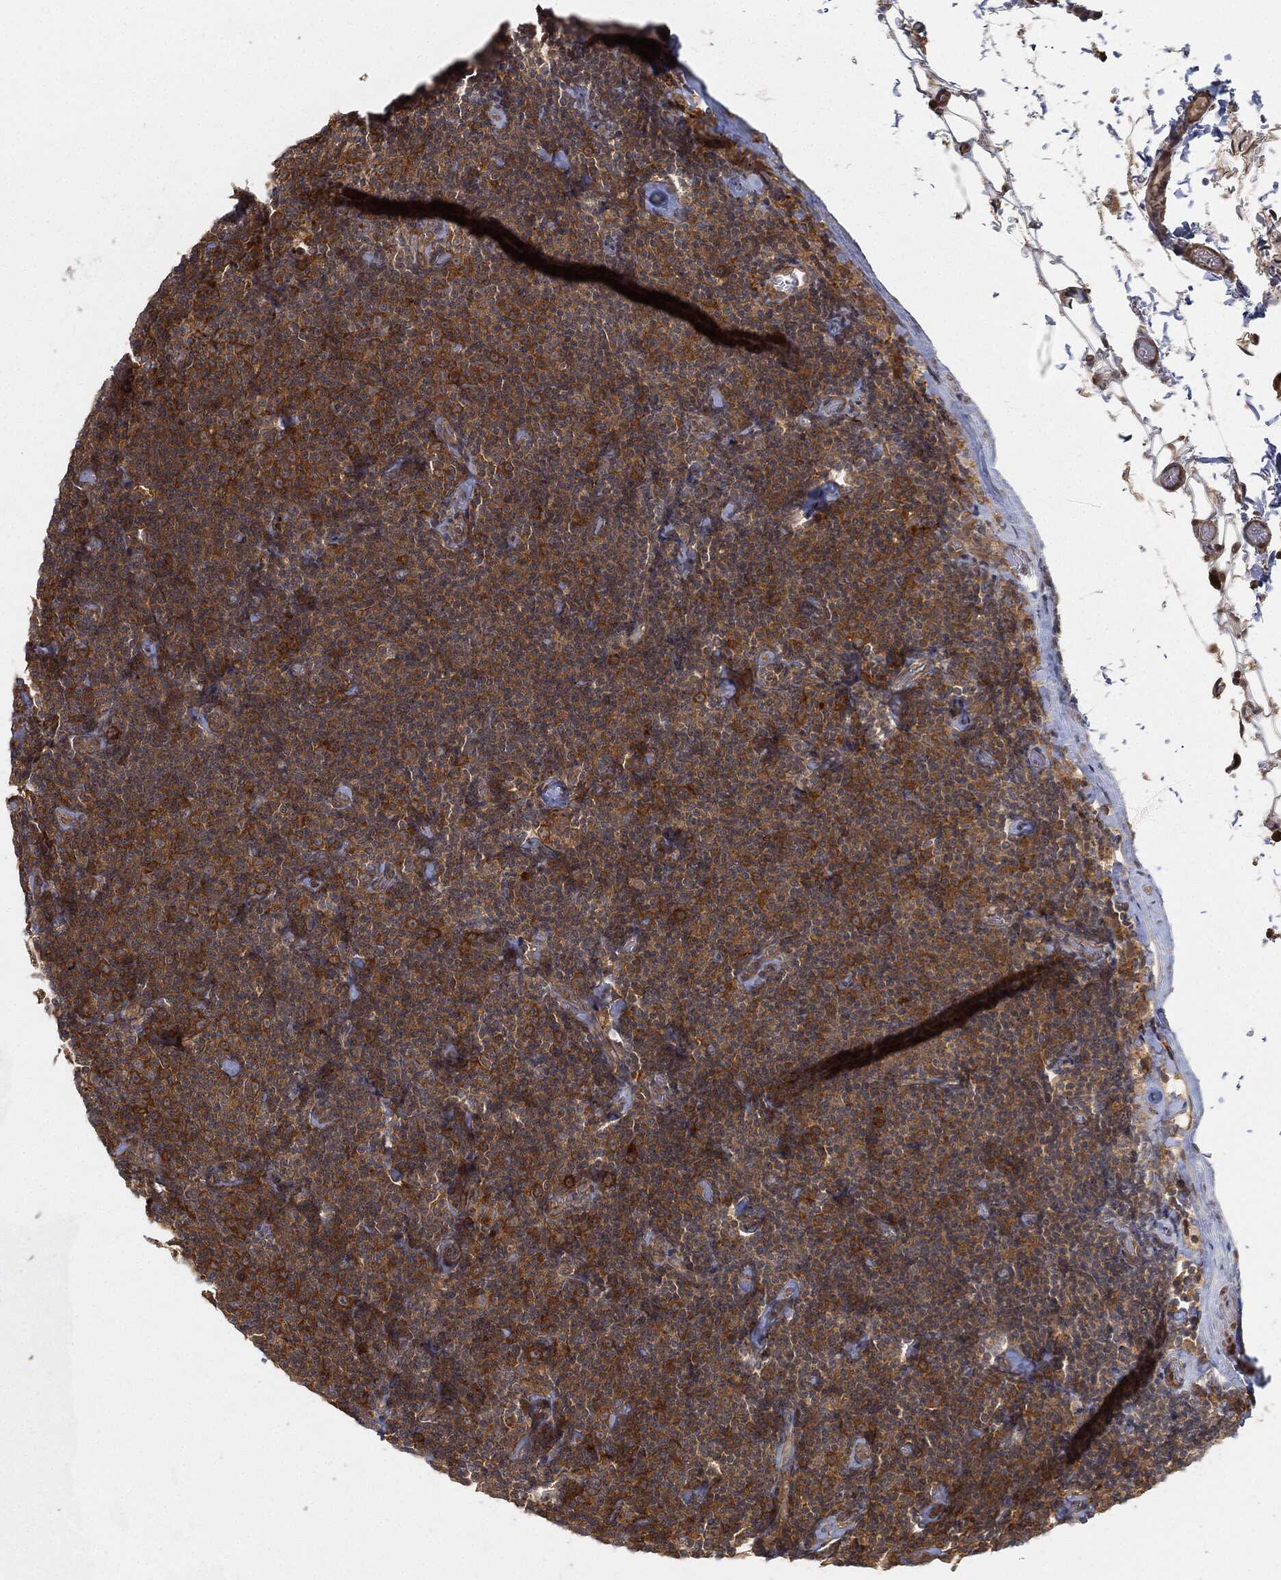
{"staining": {"intensity": "strong", "quantity": "25%-75%", "location": "cytoplasmic/membranous"}, "tissue": "lymphoma", "cell_type": "Tumor cells", "image_type": "cancer", "snomed": [{"axis": "morphology", "description": "Malignant lymphoma, non-Hodgkin's type, Low grade"}, {"axis": "topography", "description": "Lymph node"}], "caption": "A brown stain highlights strong cytoplasmic/membranous staining of a protein in human lymphoma tumor cells.", "gene": "TPT1", "patient": {"sex": "male", "age": 81}}